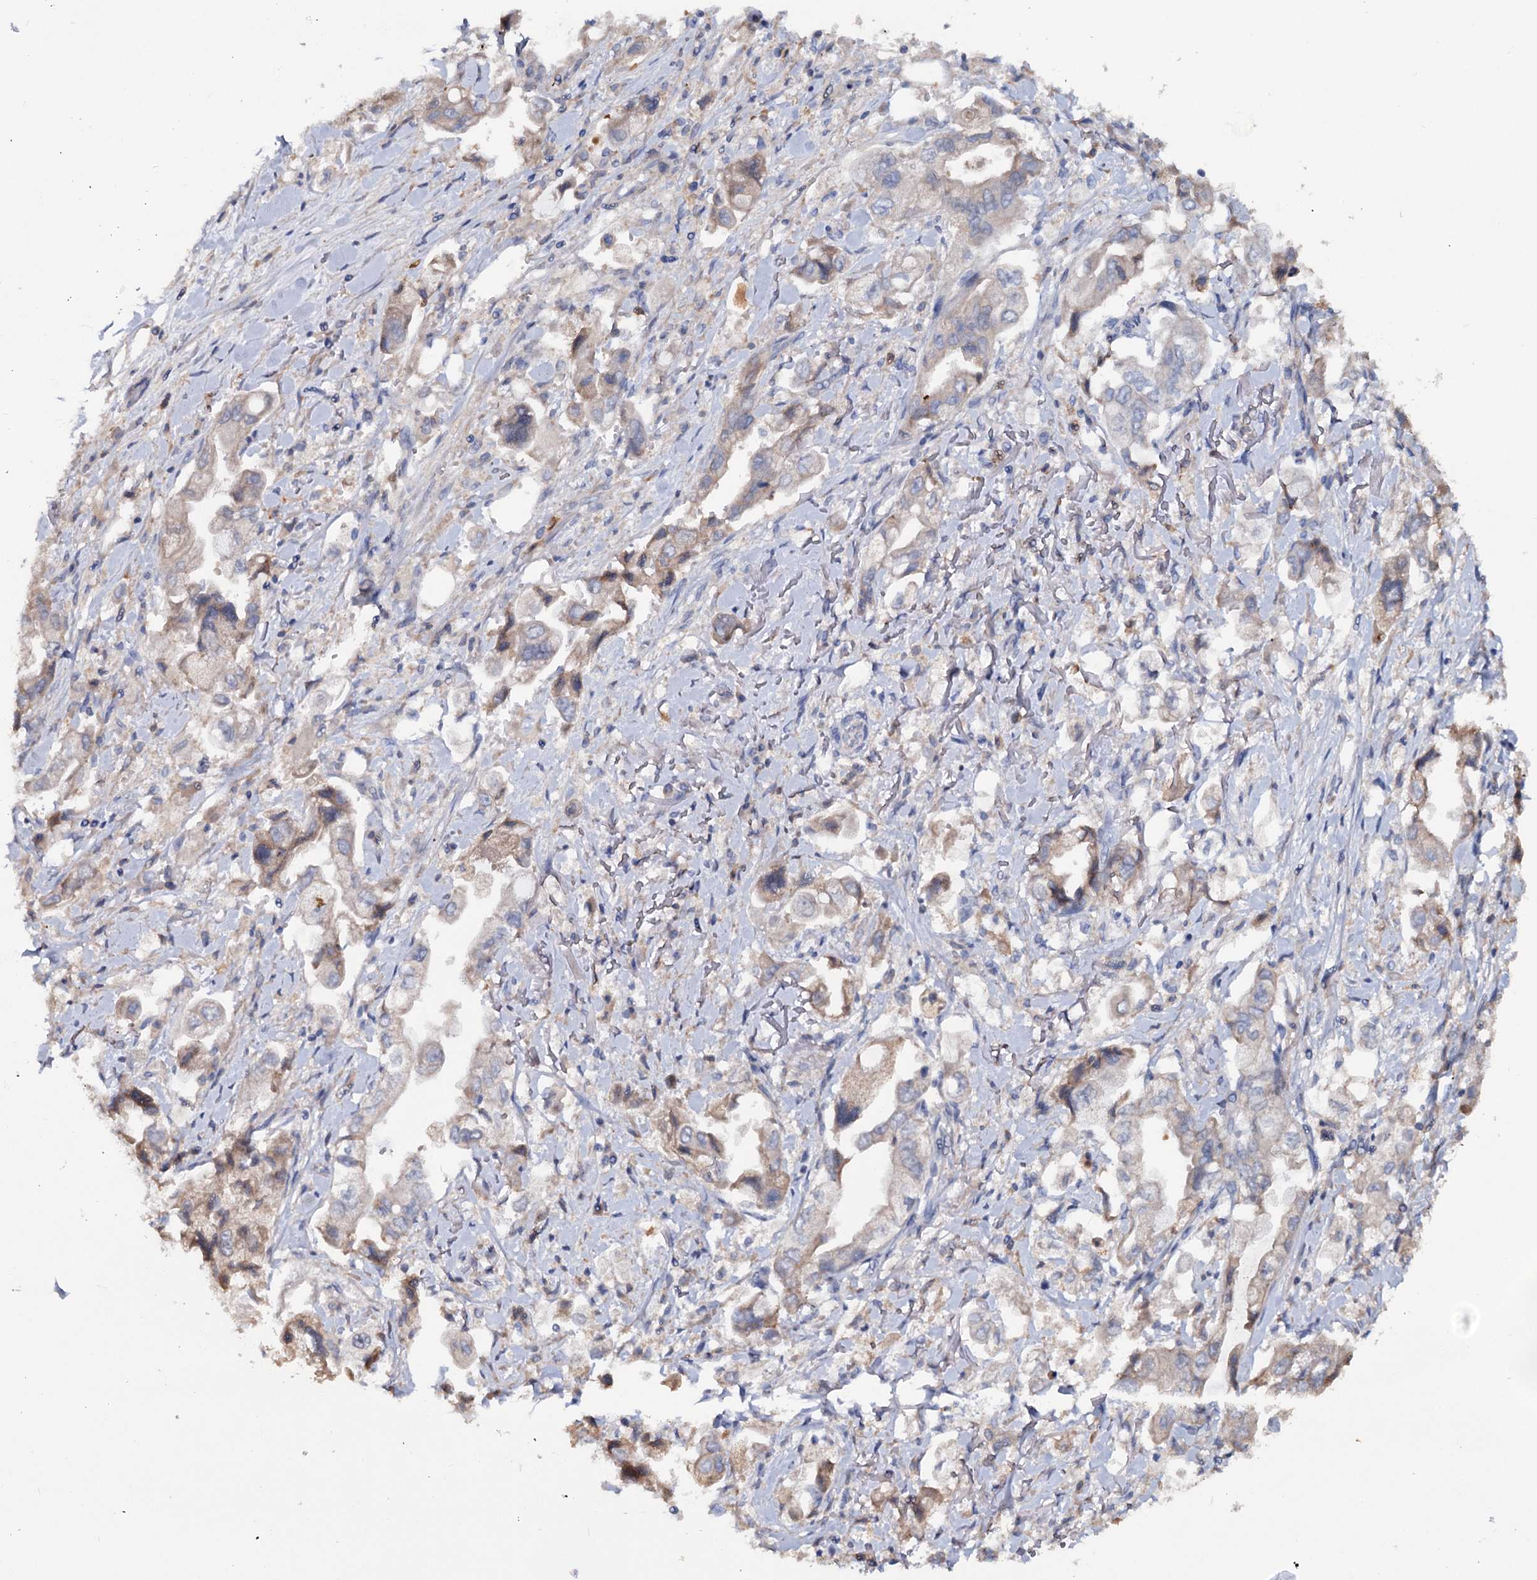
{"staining": {"intensity": "weak", "quantity": "<25%", "location": "cytoplasmic/membranous"}, "tissue": "stomach cancer", "cell_type": "Tumor cells", "image_type": "cancer", "snomed": [{"axis": "morphology", "description": "Adenocarcinoma, NOS"}, {"axis": "topography", "description": "Stomach"}], "caption": "Immunohistochemistry photomicrograph of human adenocarcinoma (stomach) stained for a protein (brown), which demonstrates no positivity in tumor cells.", "gene": "IL17RD", "patient": {"sex": "male", "age": 62}}